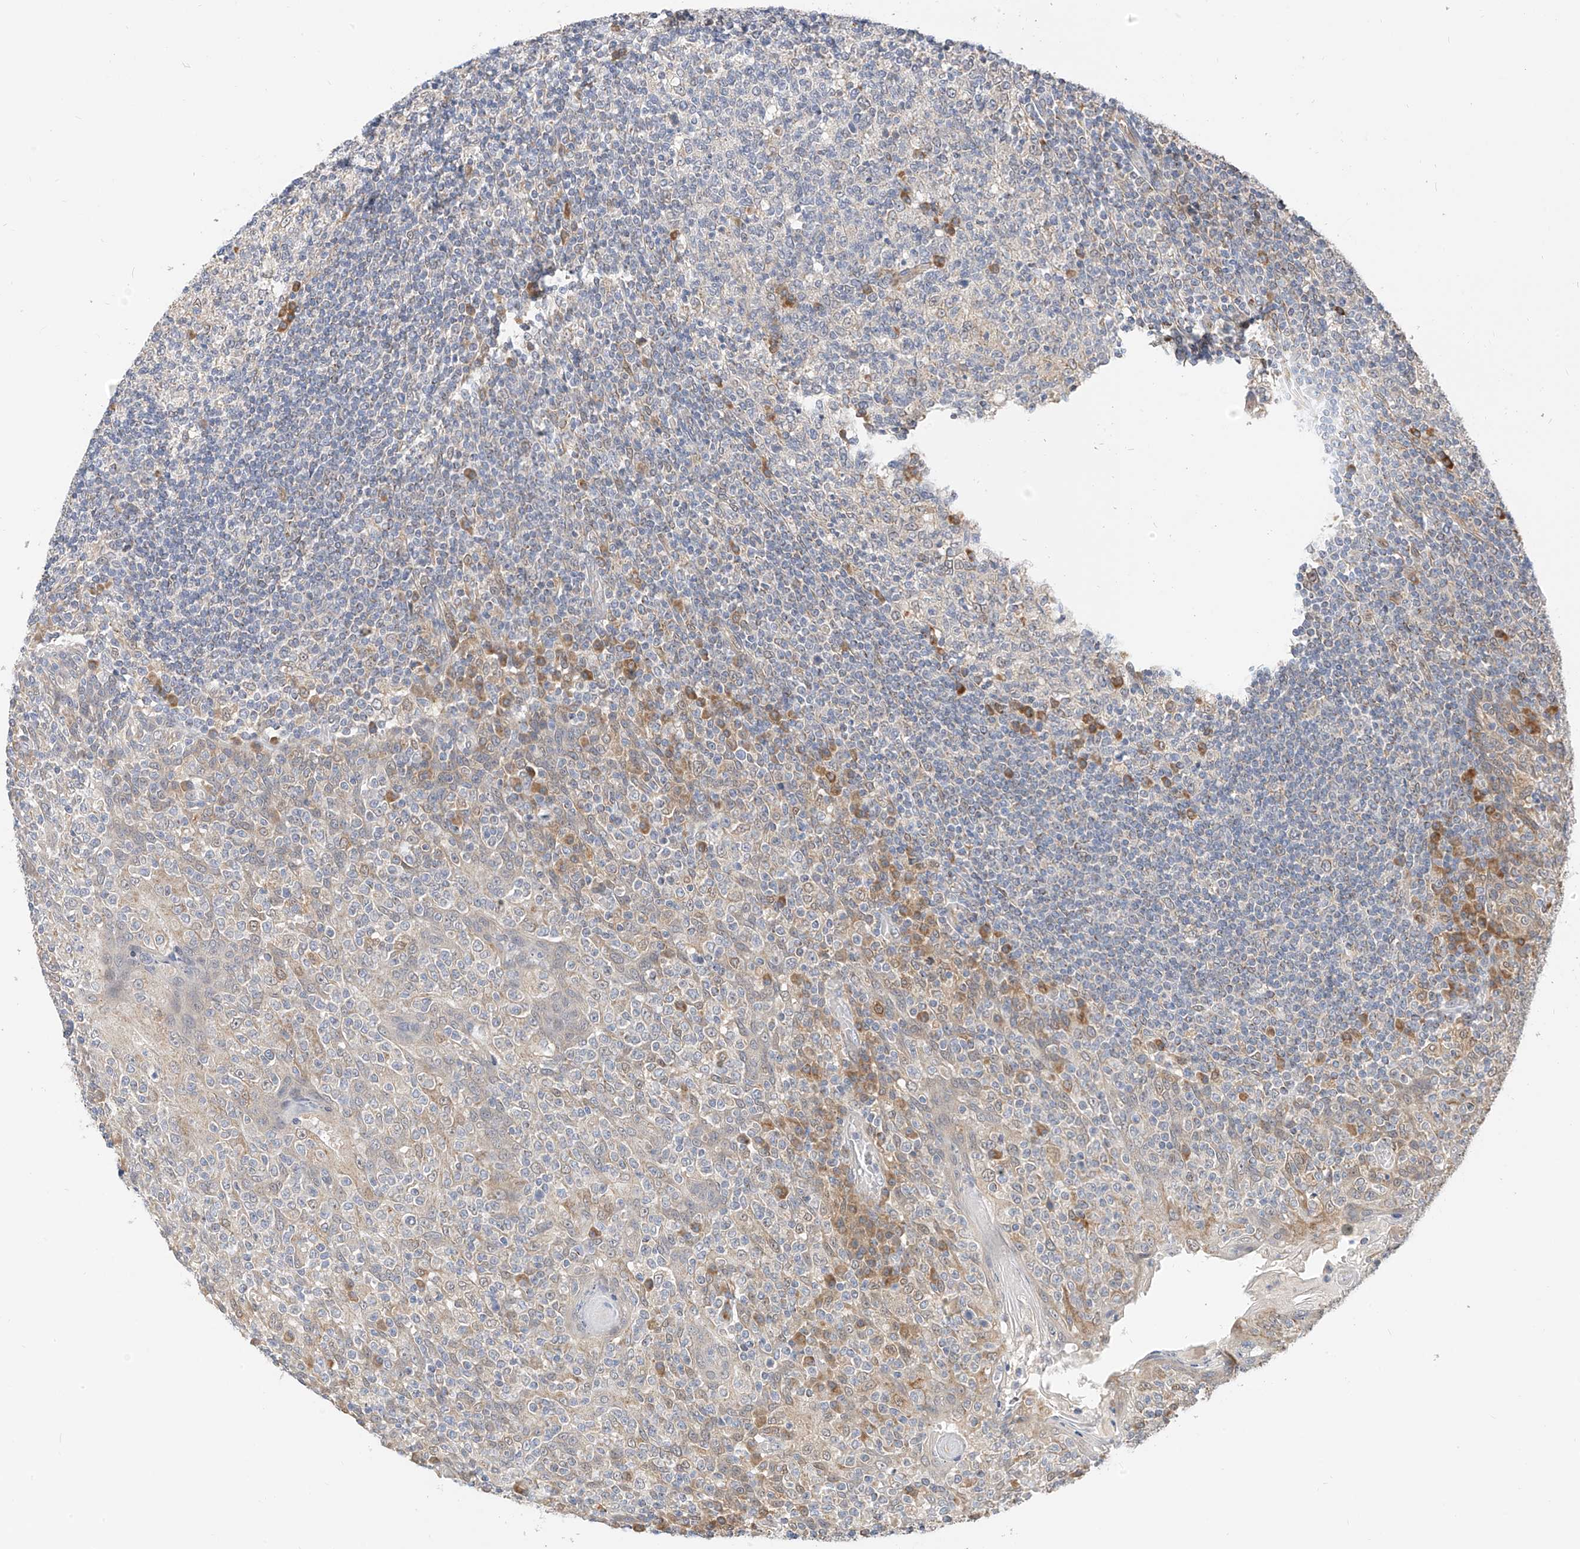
{"staining": {"intensity": "moderate", "quantity": "<25%", "location": "cytoplasmic/membranous"}, "tissue": "tonsil", "cell_type": "Germinal center cells", "image_type": "normal", "snomed": [{"axis": "morphology", "description": "Normal tissue, NOS"}, {"axis": "topography", "description": "Tonsil"}], "caption": "Tonsil stained with immunohistochemistry (IHC) displays moderate cytoplasmic/membranous expression in approximately <25% of germinal center cells. The staining was performed using DAB to visualize the protein expression in brown, while the nuclei were stained in blue with hematoxylin (Magnification: 20x).", "gene": "PPA2", "patient": {"sex": "female", "age": 19}}